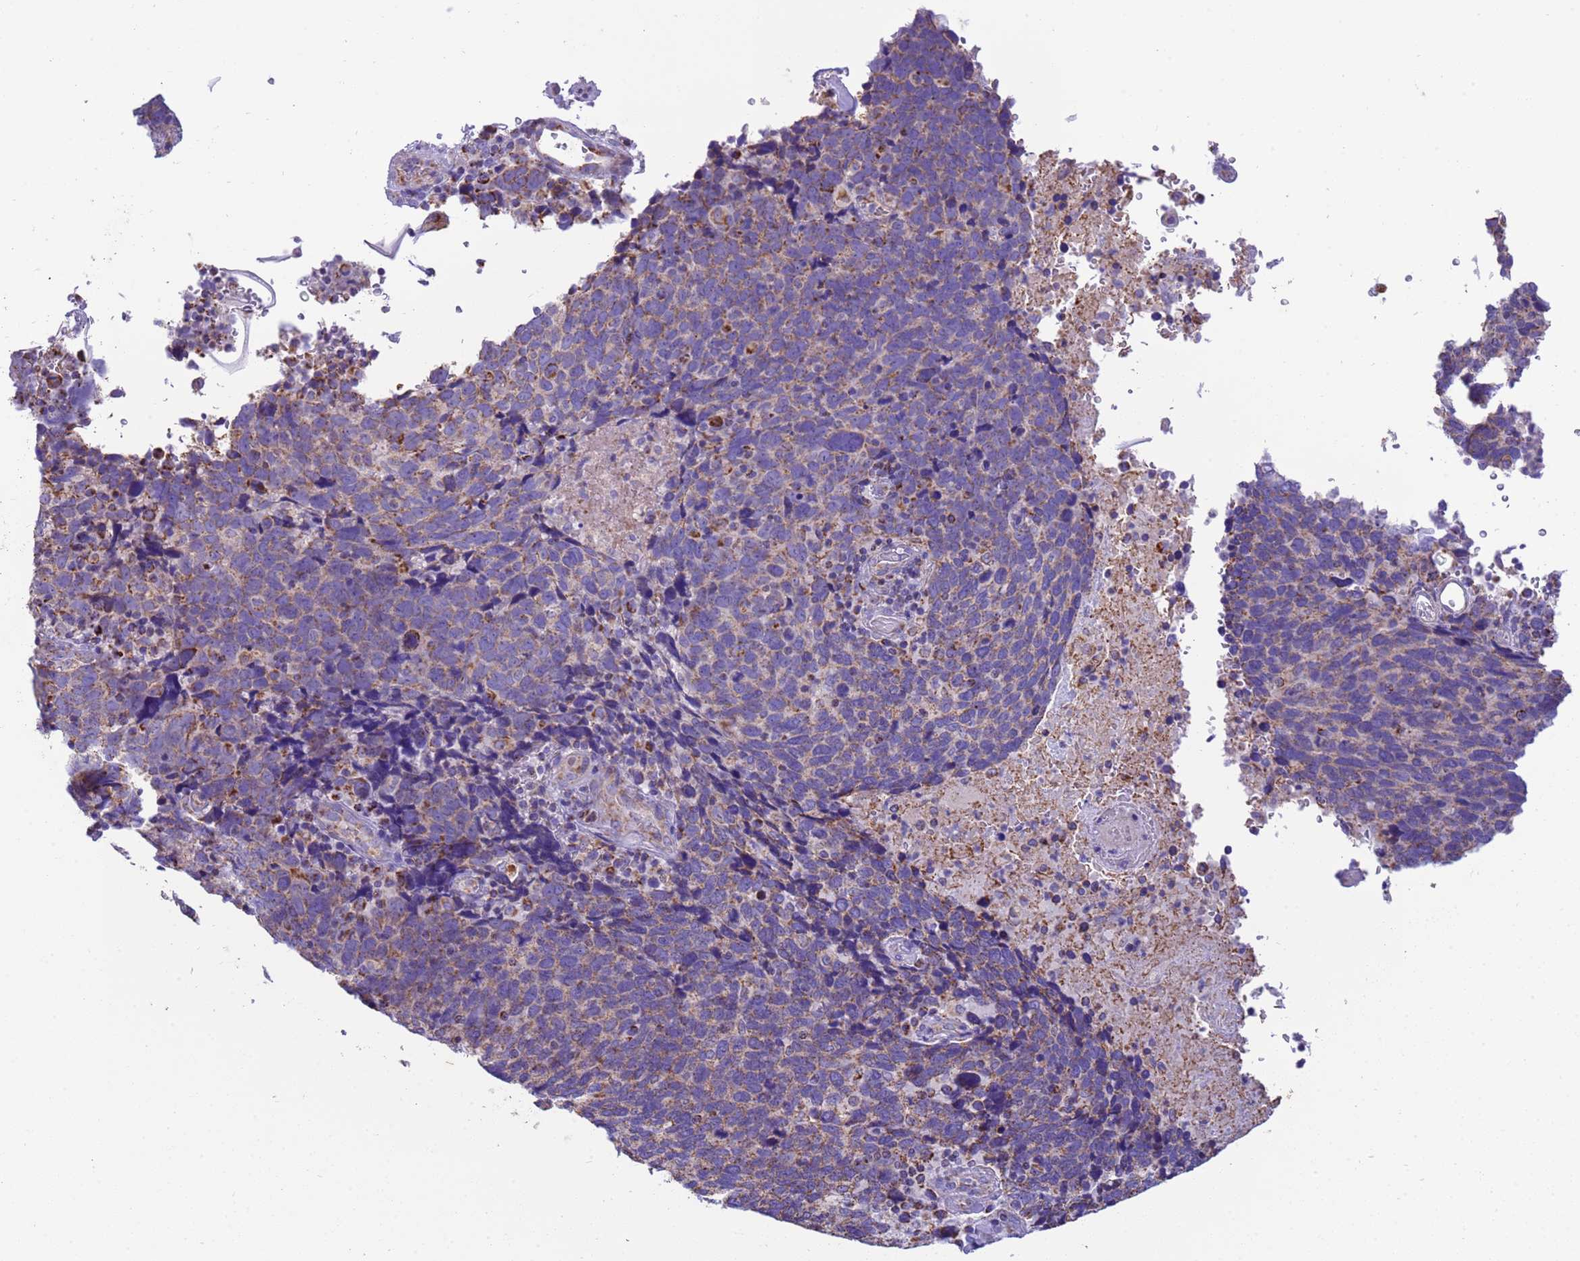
{"staining": {"intensity": "moderate", "quantity": "25%-75%", "location": "cytoplasmic/membranous"}, "tissue": "cervical cancer", "cell_type": "Tumor cells", "image_type": "cancer", "snomed": [{"axis": "morphology", "description": "Squamous cell carcinoma, NOS"}, {"axis": "topography", "description": "Cervix"}], "caption": "Cervical cancer stained with a protein marker displays moderate staining in tumor cells.", "gene": "RNF165", "patient": {"sex": "female", "age": 41}}